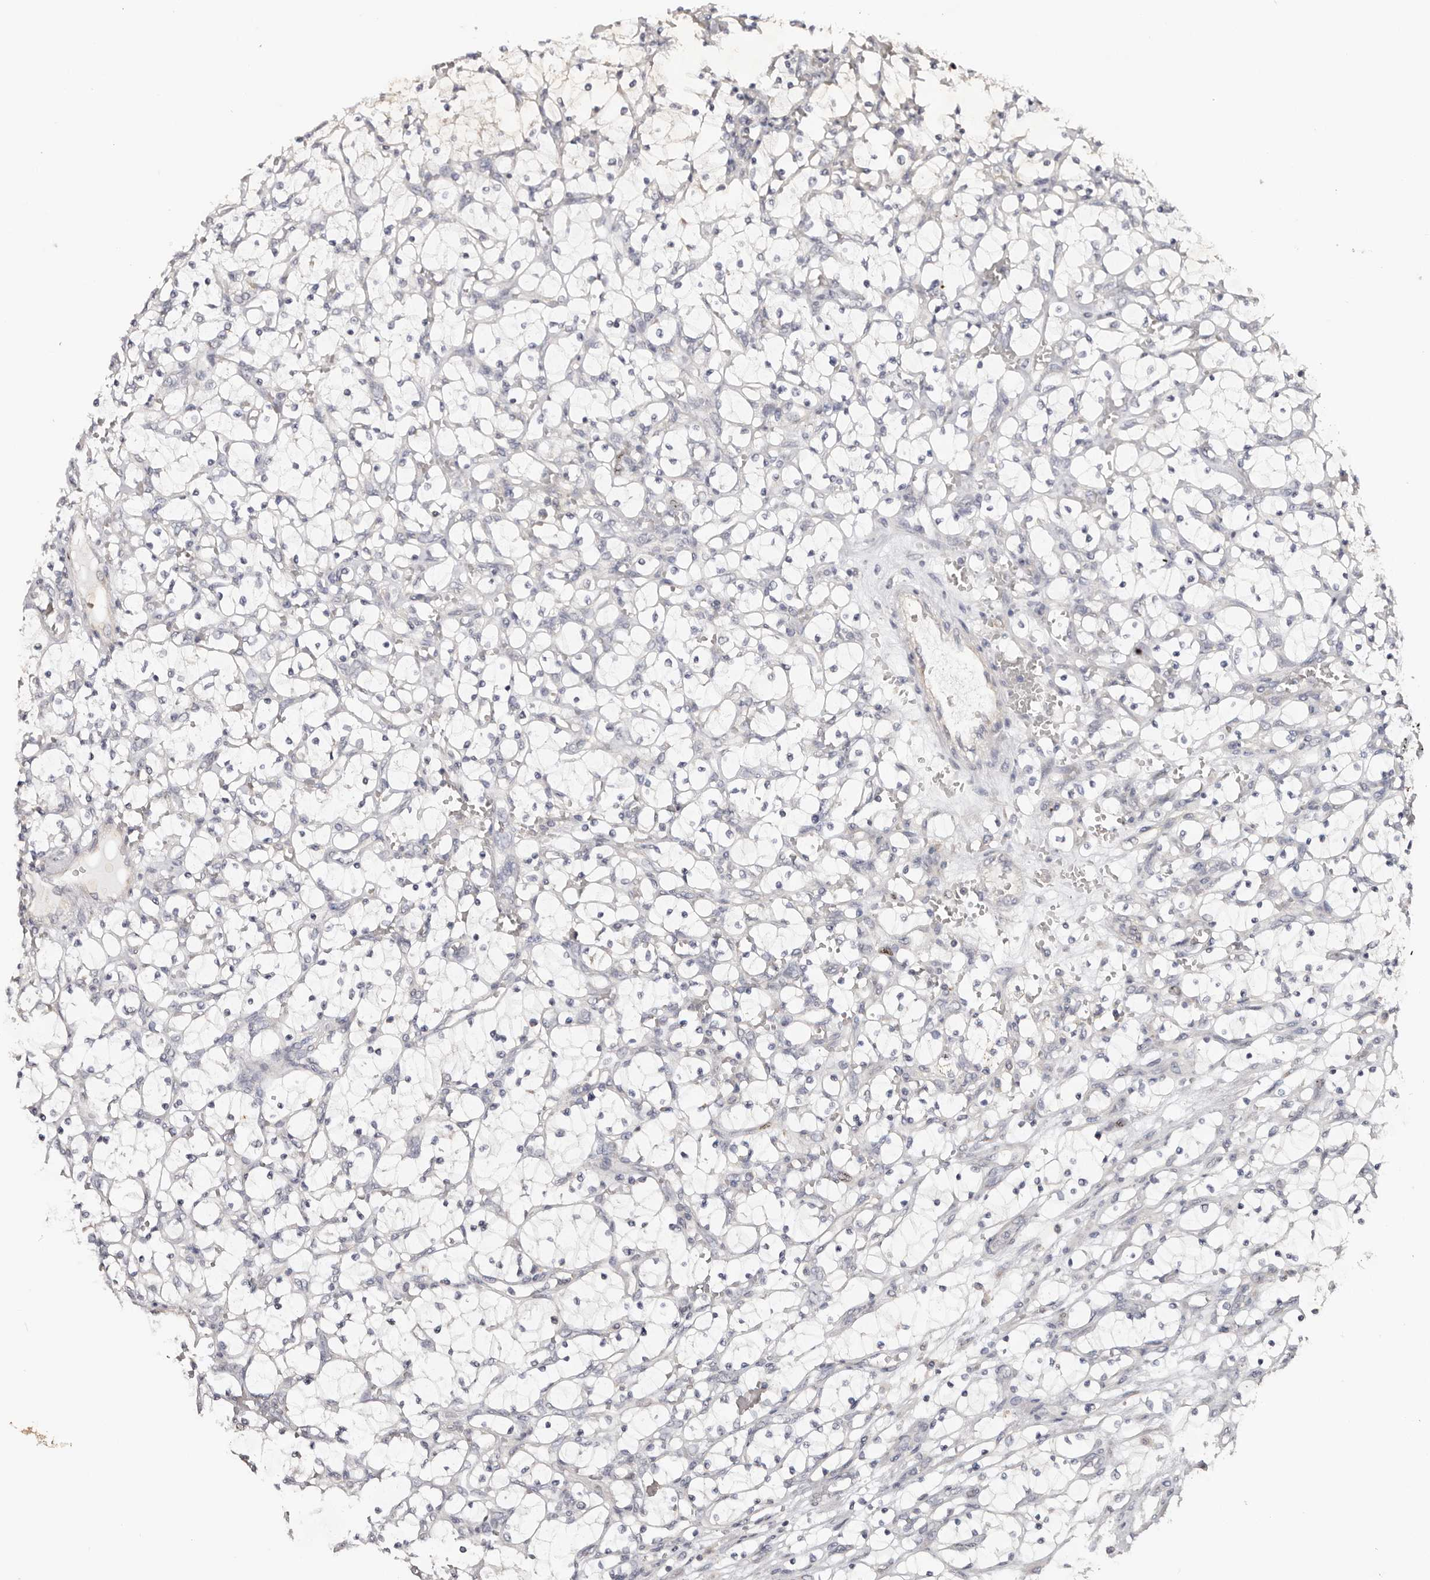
{"staining": {"intensity": "negative", "quantity": "none", "location": "none"}, "tissue": "renal cancer", "cell_type": "Tumor cells", "image_type": "cancer", "snomed": [{"axis": "morphology", "description": "Adenocarcinoma, NOS"}, {"axis": "topography", "description": "Kidney"}], "caption": "Immunohistochemistry (IHC) micrograph of renal cancer (adenocarcinoma) stained for a protein (brown), which reveals no positivity in tumor cells.", "gene": "CCDC190", "patient": {"sex": "female", "age": 69}}